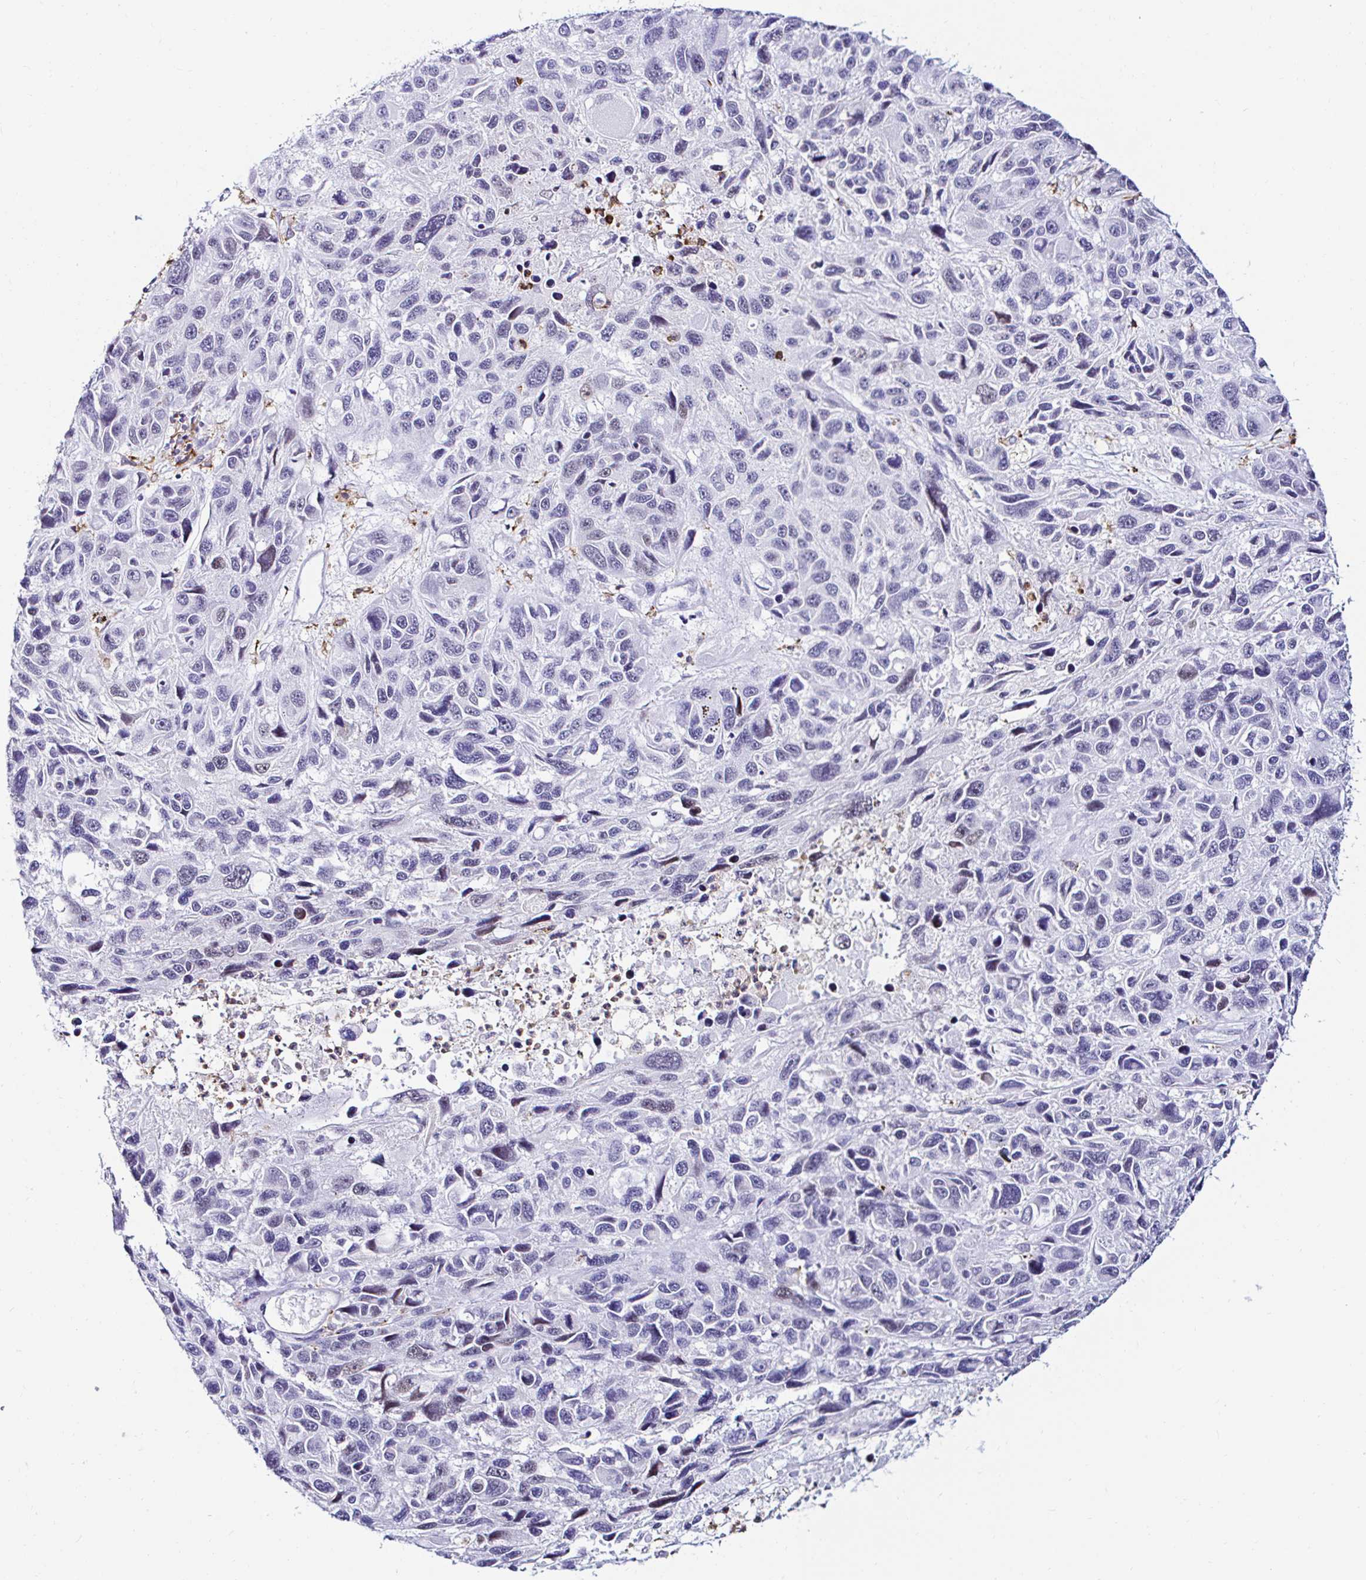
{"staining": {"intensity": "negative", "quantity": "none", "location": "none"}, "tissue": "melanoma", "cell_type": "Tumor cells", "image_type": "cancer", "snomed": [{"axis": "morphology", "description": "Malignant melanoma, NOS"}, {"axis": "topography", "description": "Skin"}], "caption": "Malignant melanoma was stained to show a protein in brown. There is no significant staining in tumor cells. (DAB (3,3'-diaminobenzidine) immunohistochemistry, high magnification).", "gene": "CYBB", "patient": {"sex": "male", "age": 53}}